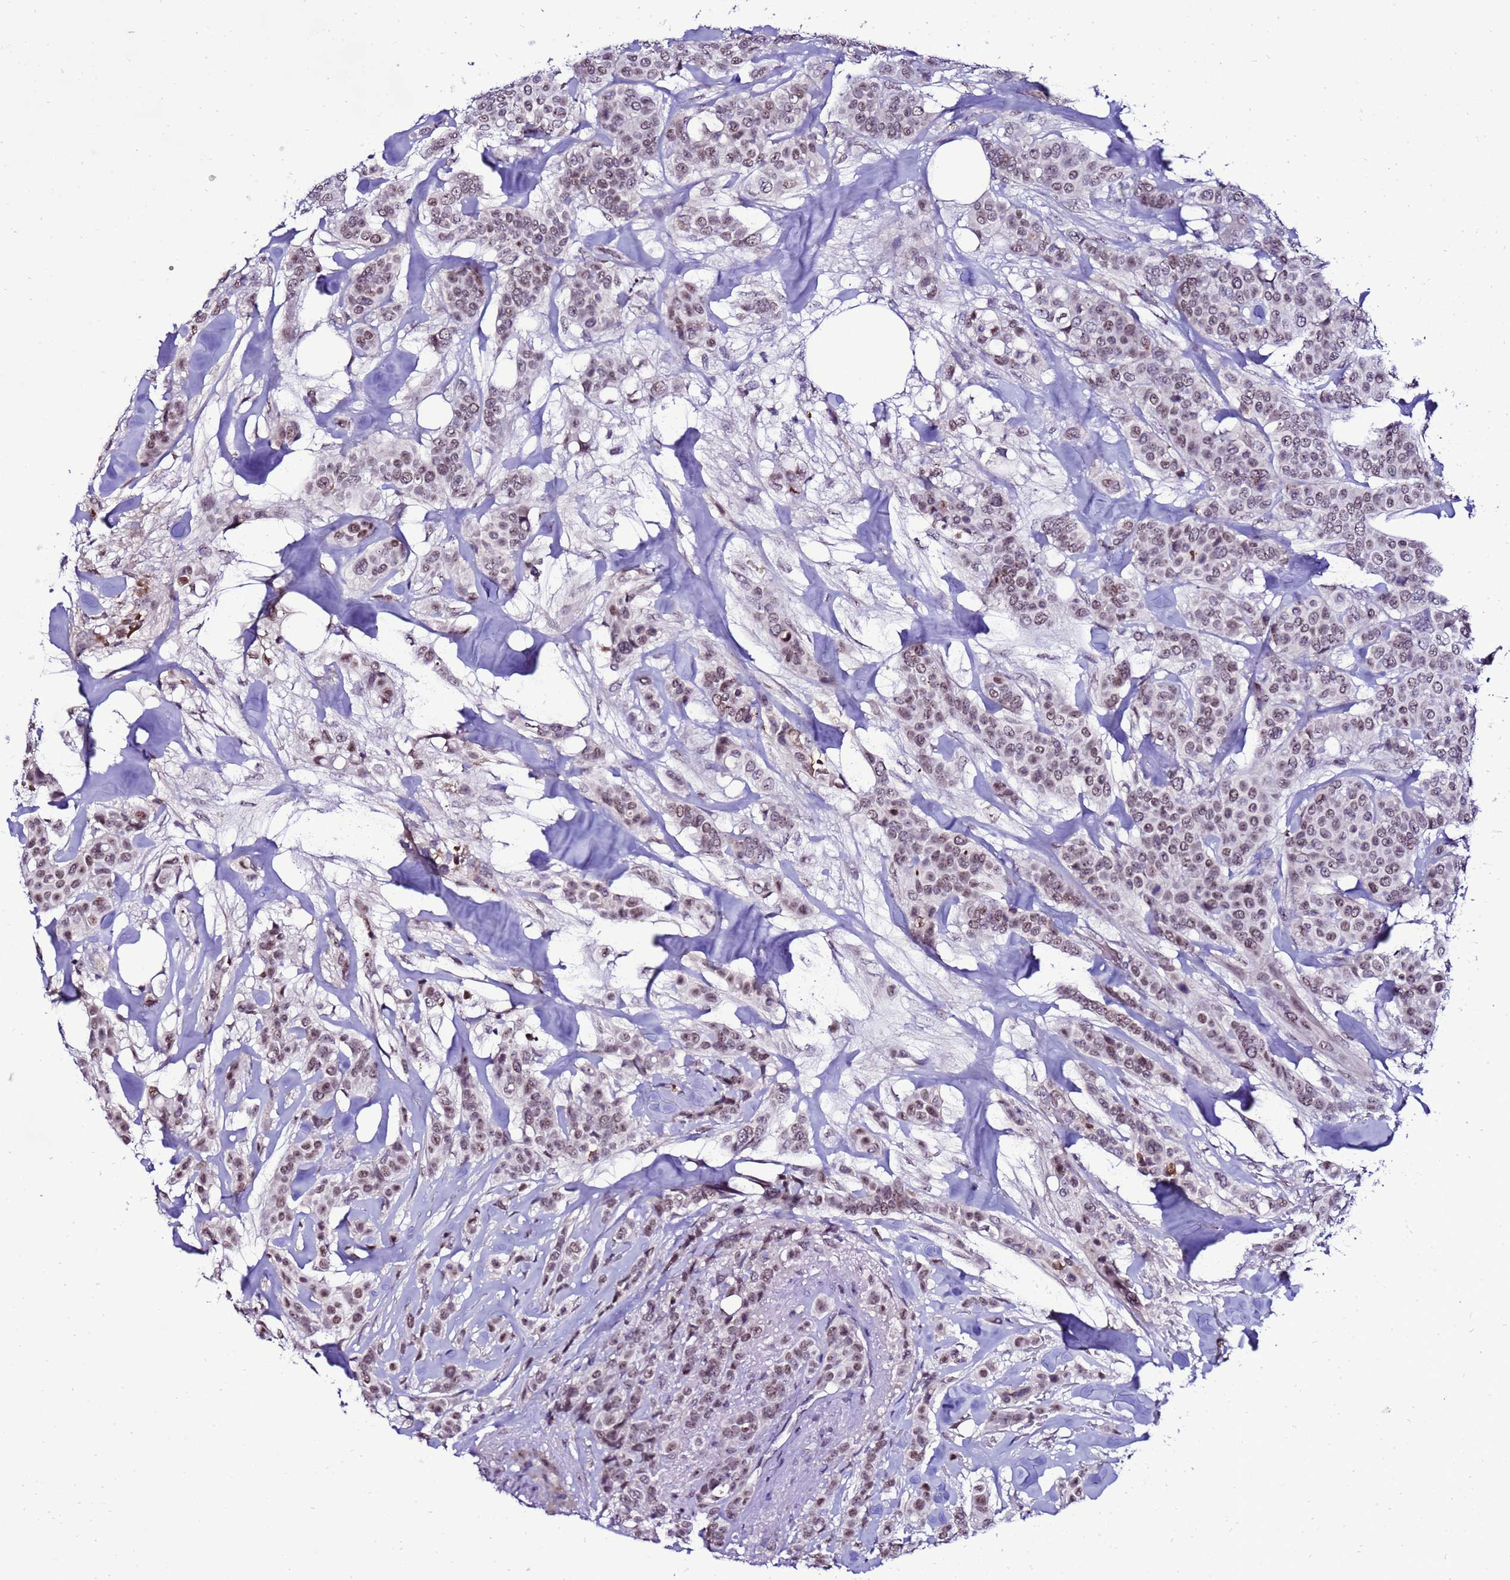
{"staining": {"intensity": "moderate", "quantity": ">75%", "location": "nuclear"}, "tissue": "breast cancer", "cell_type": "Tumor cells", "image_type": "cancer", "snomed": [{"axis": "morphology", "description": "Lobular carcinoma"}, {"axis": "topography", "description": "Breast"}], "caption": "Tumor cells exhibit medium levels of moderate nuclear expression in about >75% of cells in breast lobular carcinoma.", "gene": "C19orf47", "patient": {"sex": "female", "age": 51}}